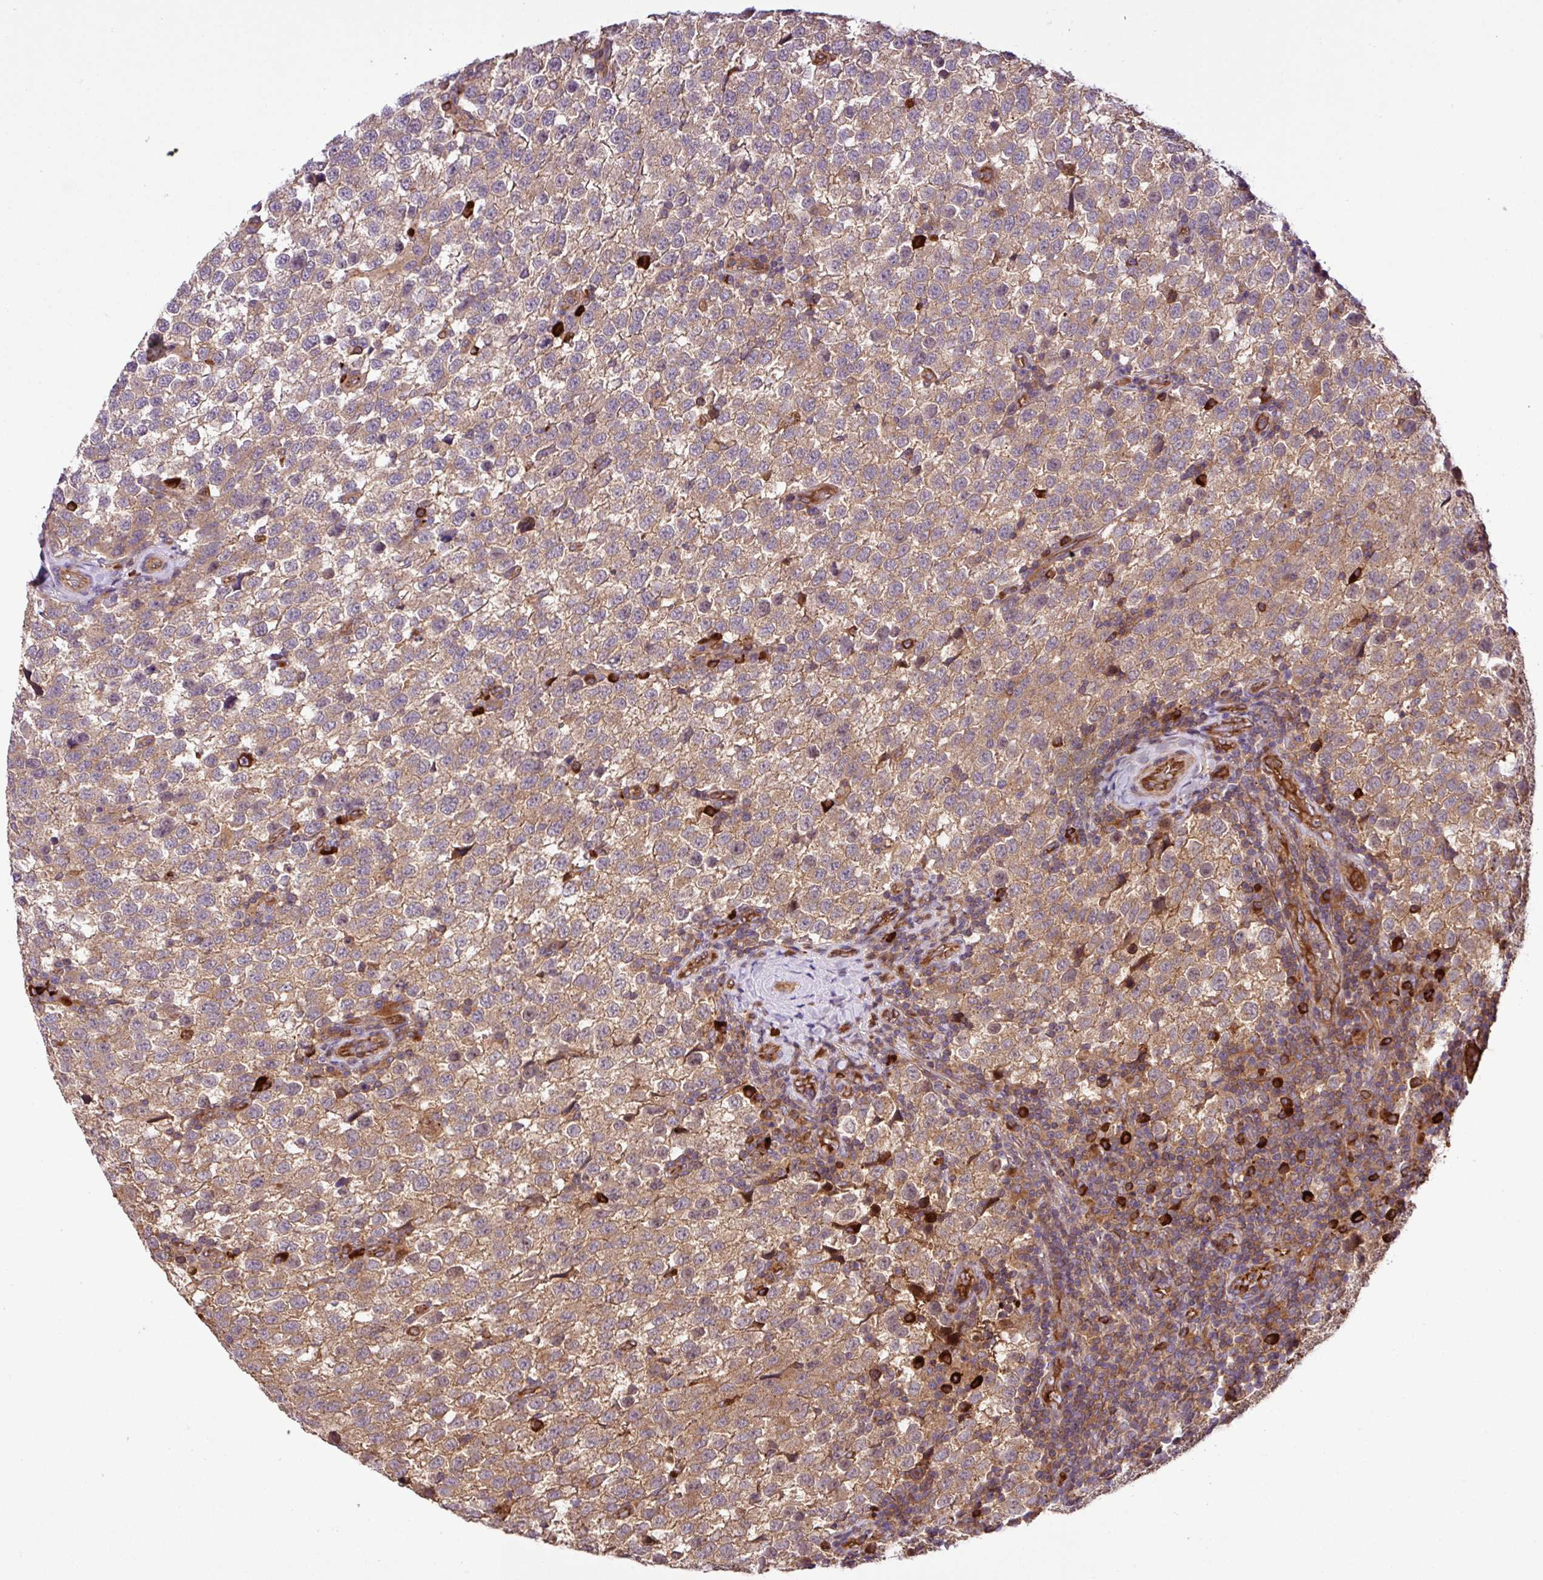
{"staining": {"intensity": "moderate", "quantity": "25%-75%", "location": "cytoplasmic/membranous"}, "tissue": "testis cancer", "cell_type": "Tumor cells", "image_type": "cancer", "snomed": [{"axis": "morphology", "description": "Seminoma, NOS"}, {"axis": "topography", "description": "Testis"}], "caption": "Protein expression analysis of seminoma (testis) reveals moderate cytoplasmic/membranous staining in approximately 25%-75% of tumor cells.", "gene": "ZNF266", "patient": {"sex": "male", "age": 34}}